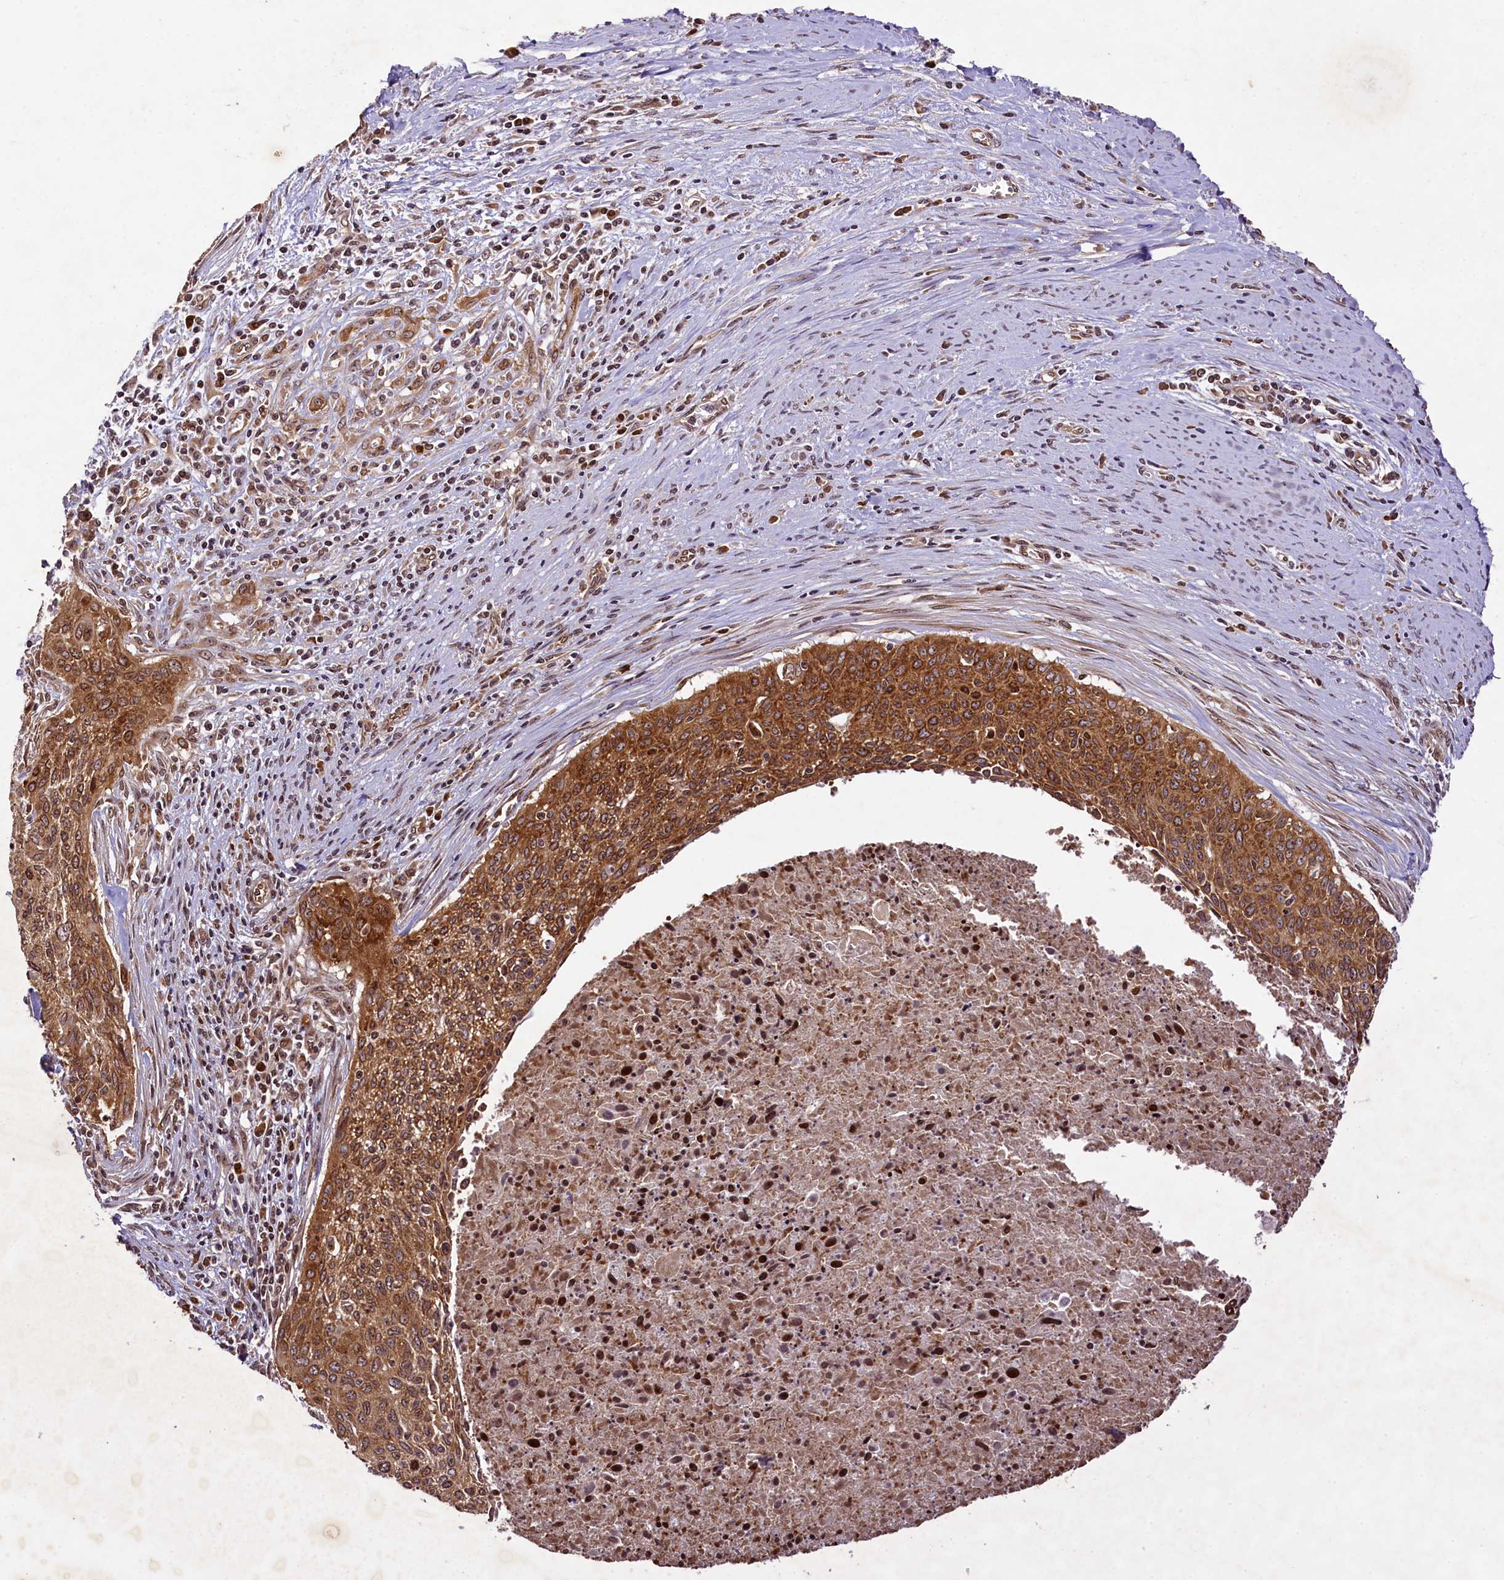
{"staining": {"intensity": "moderate", "quantity": ">75%", "location": "cytoplasmic/membranous"}, "tissue": "cervical cancer", "cell_type": "Tumor cells", "image_type": "cancer", "snomed": [{"axis": "morphology", "description": "Squamous cell carcinoma, NOS"}, {"axis": "topography", "description": "Cervix"}], "caption": "Cervical cancer (squamous cell carcinoma) stained with DAB immunohistochemistry exhibits medium levels of moderate cytoplasmic/membranous positivity in about >75% of tumor cells.", "gene": "LARP4", "patient": {"sex": "female", "age": 55}}